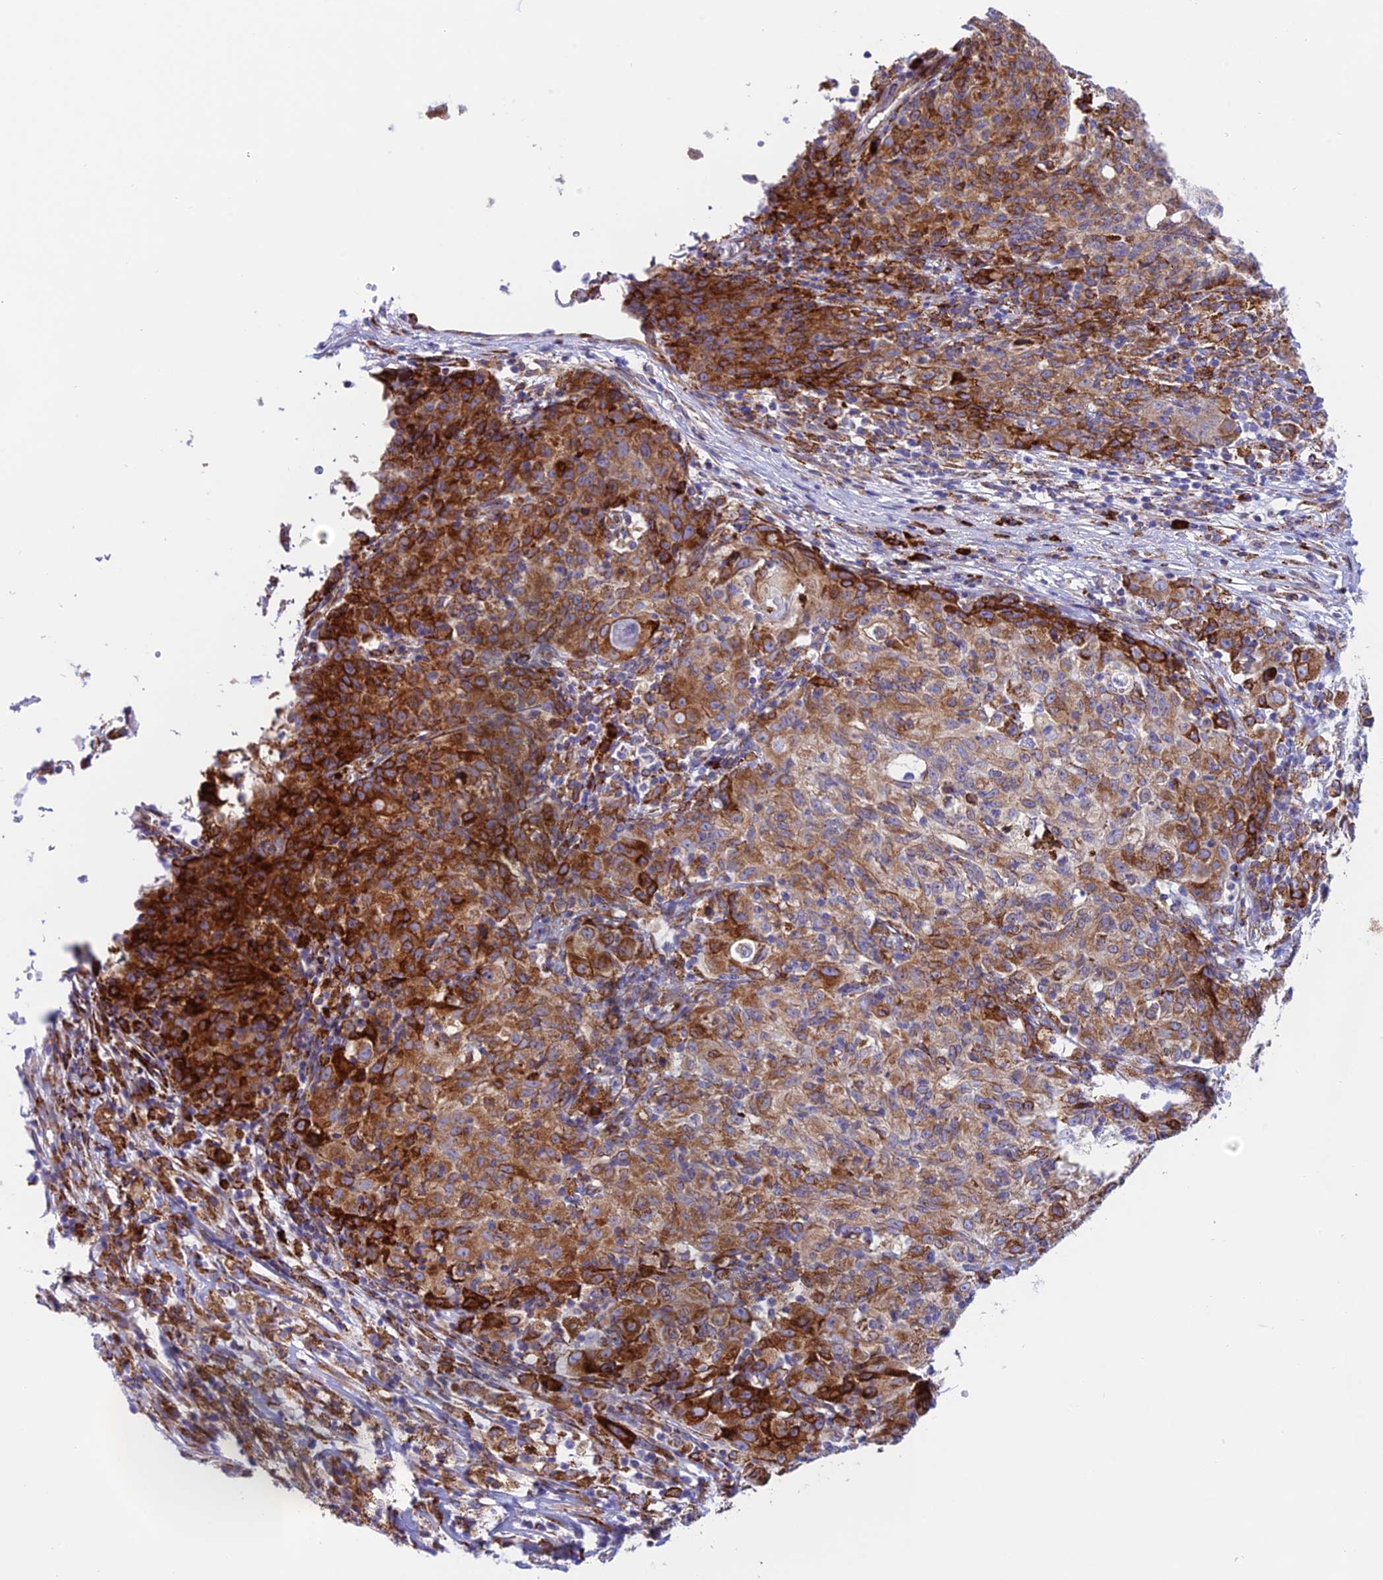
{"staining": {"intensity": "moderate", "quantity": ">75%", "location": "cytoplasmic/membranous"}, "tissue": "ovarian cancer", "cell_type": "Tumor cells", "image_type": "cancer", "snomed": [{"axis": "morphology", "description": "Carcinoma, endometroid"}, {"axis": "topography", "description": "Ovary"}], "caption": "About >75% of tumor cells in human ovarian cancer exhibit moderate cytoplasmic/membranous protein staining as visualized by brown immunohistochemical staining.", "gene": "TUBGCP6", "patient": {"sex": "female", "age": 42}}